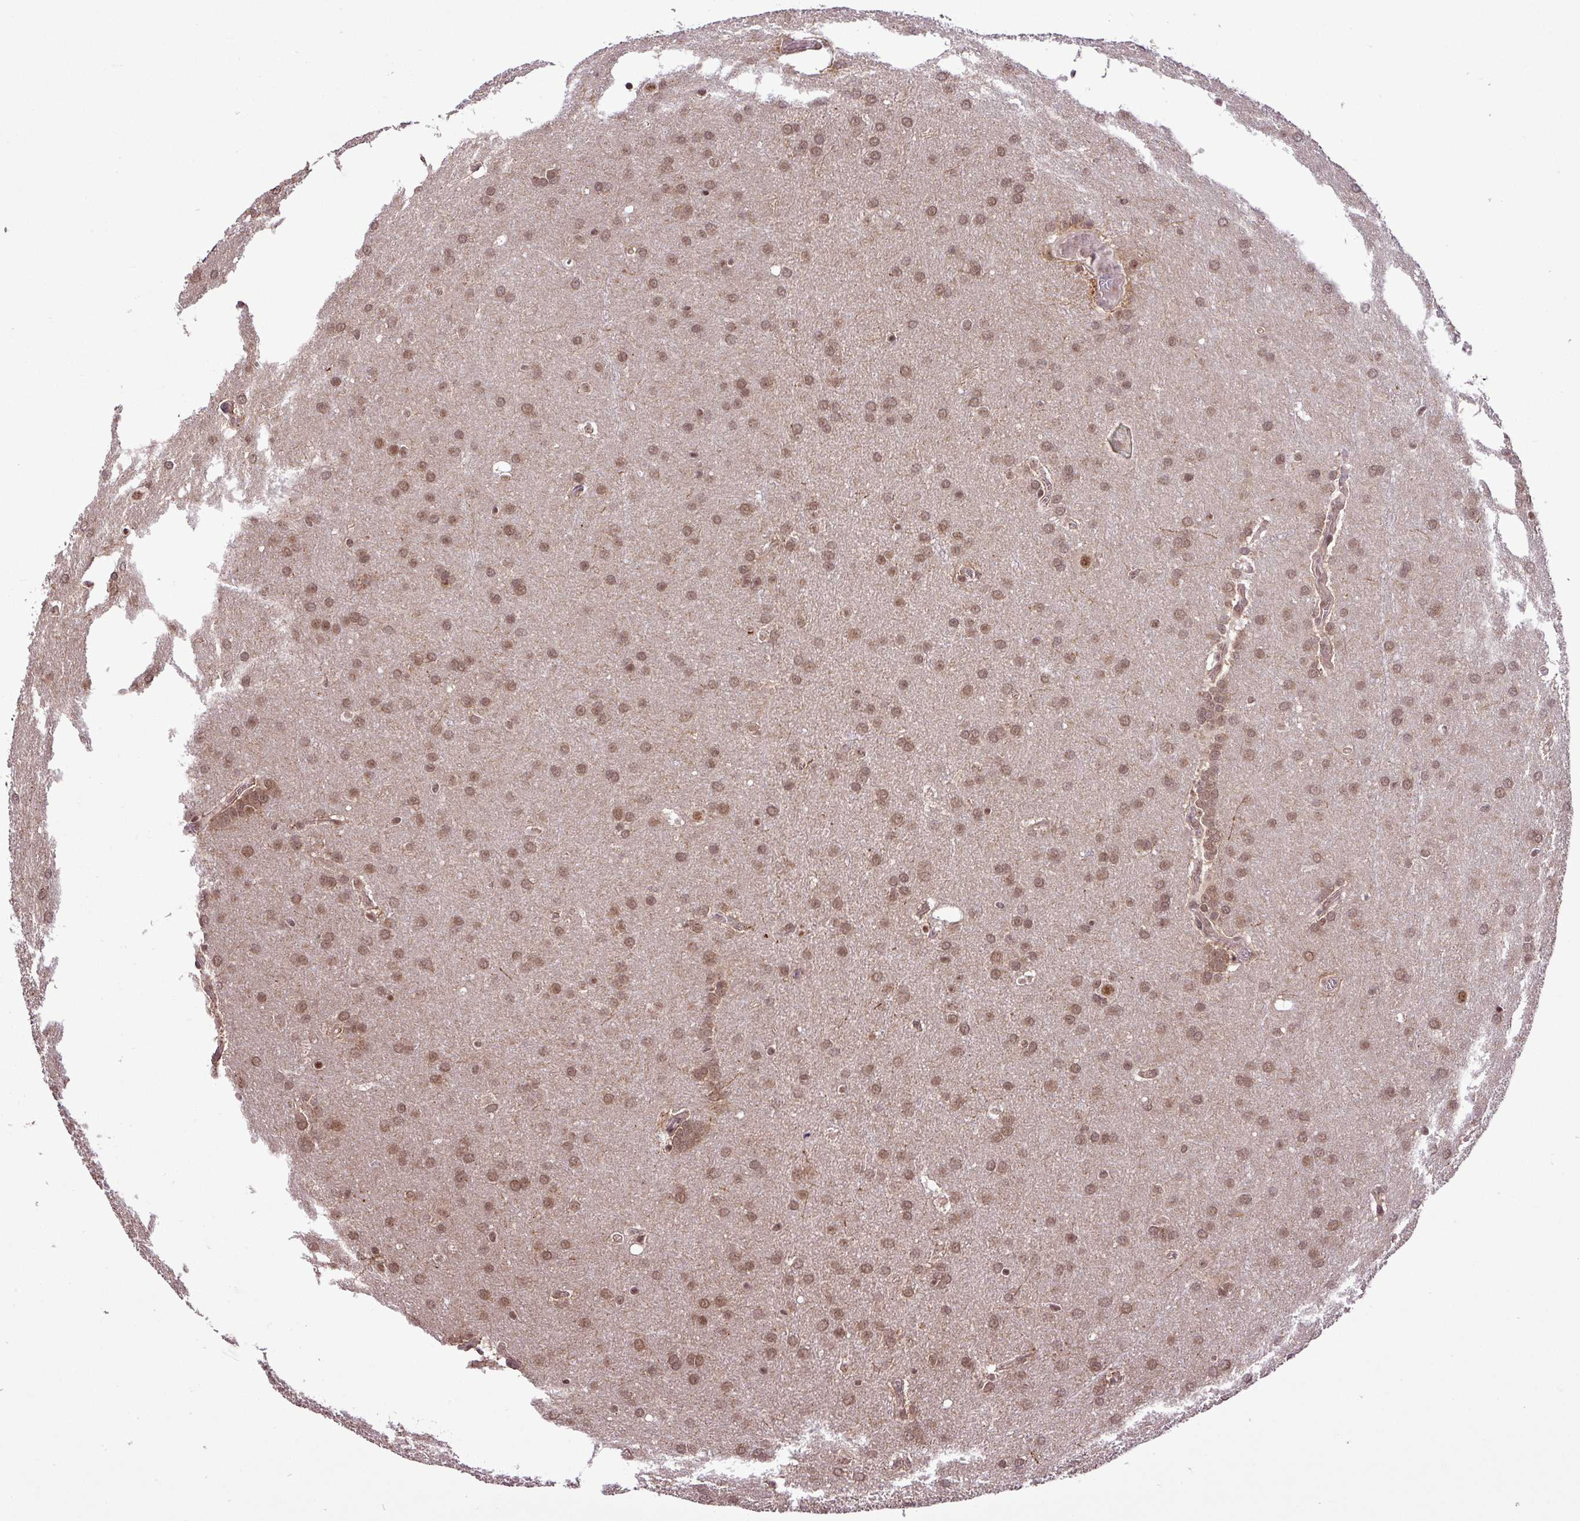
{"staining": {"intensity": "moderate", "quantity": ">75%", "location": "cytoplasmic/membranous,nuclear"}, "tissue": "glioma", "cell_type": "Tumor cells", "image_type": "cancer", "snomed": [{"axis": "morphology", "description": "Glioma, malignant, Low grade"}, {"axis": "topography", "description": "Brain"}], "caption": "Tumor cells demonstrate medium levels of moderate cytoplasmic/membranous and nuclear staining in about >75% of cells in low-grade glioma (malignant).", "gene": "MFHAS1", "patient": {"sex": "female", "age": 32}}